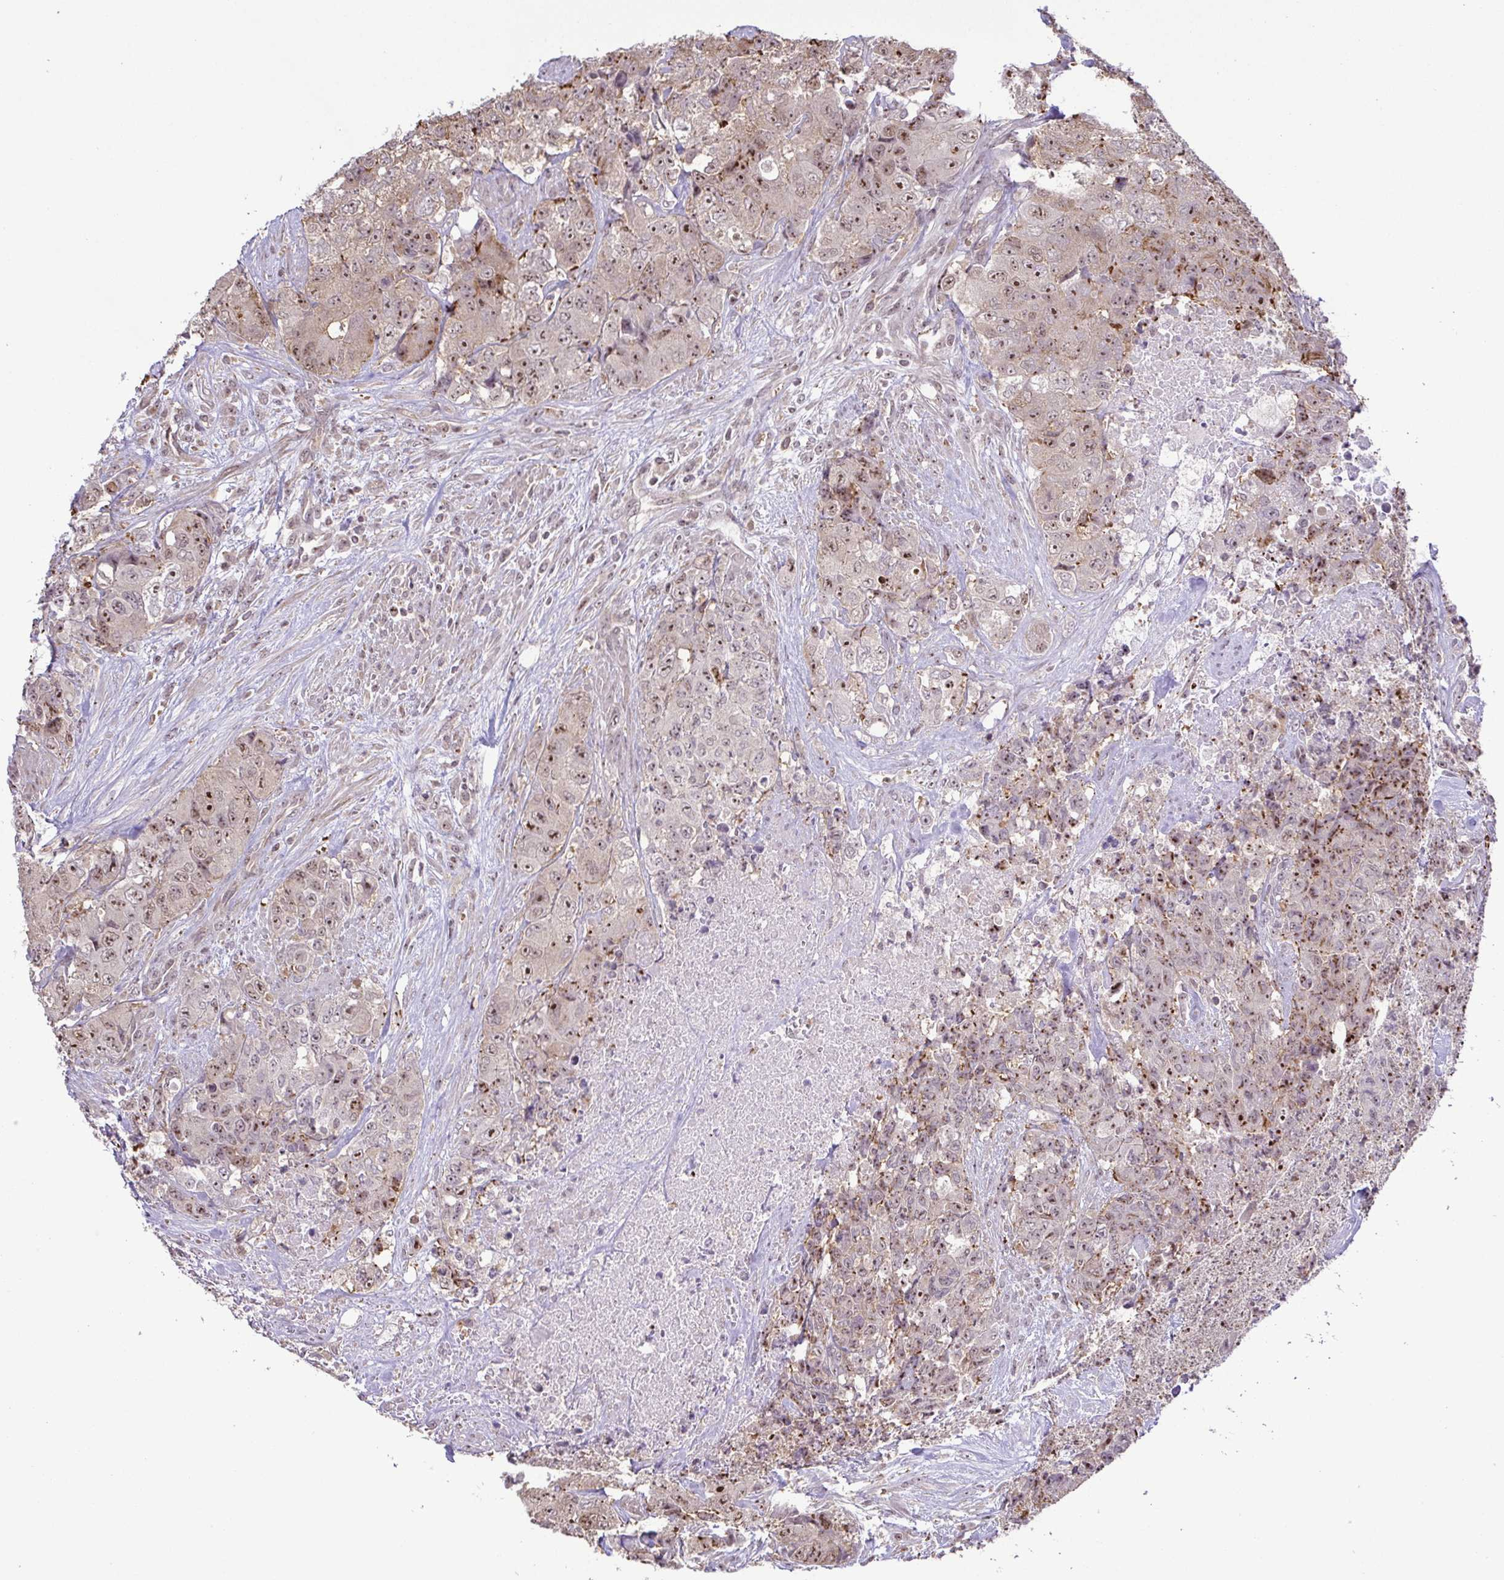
{"staining": {"intensity": "moderate", "quantity": ">75%", "location": "nuclear"}, "tissue": "urothelial cancer", "cell_type": "Tumor cells", "image_type": "cancer", "snomed": [{"axis": "morphology", "description": "Urothelial carcinoma, High grade"}, {"axis": "topography", "description": "Urinary bladder"}], "caption": "This micrograph exhibits immunohistochemistry staining of human high-grade urothelial carcinoma, with medium moderate nuclear positivity in about >75% of tumor cells.", "gene": "RSL24D1", "patient": {"sex": "female", "age": 78}}